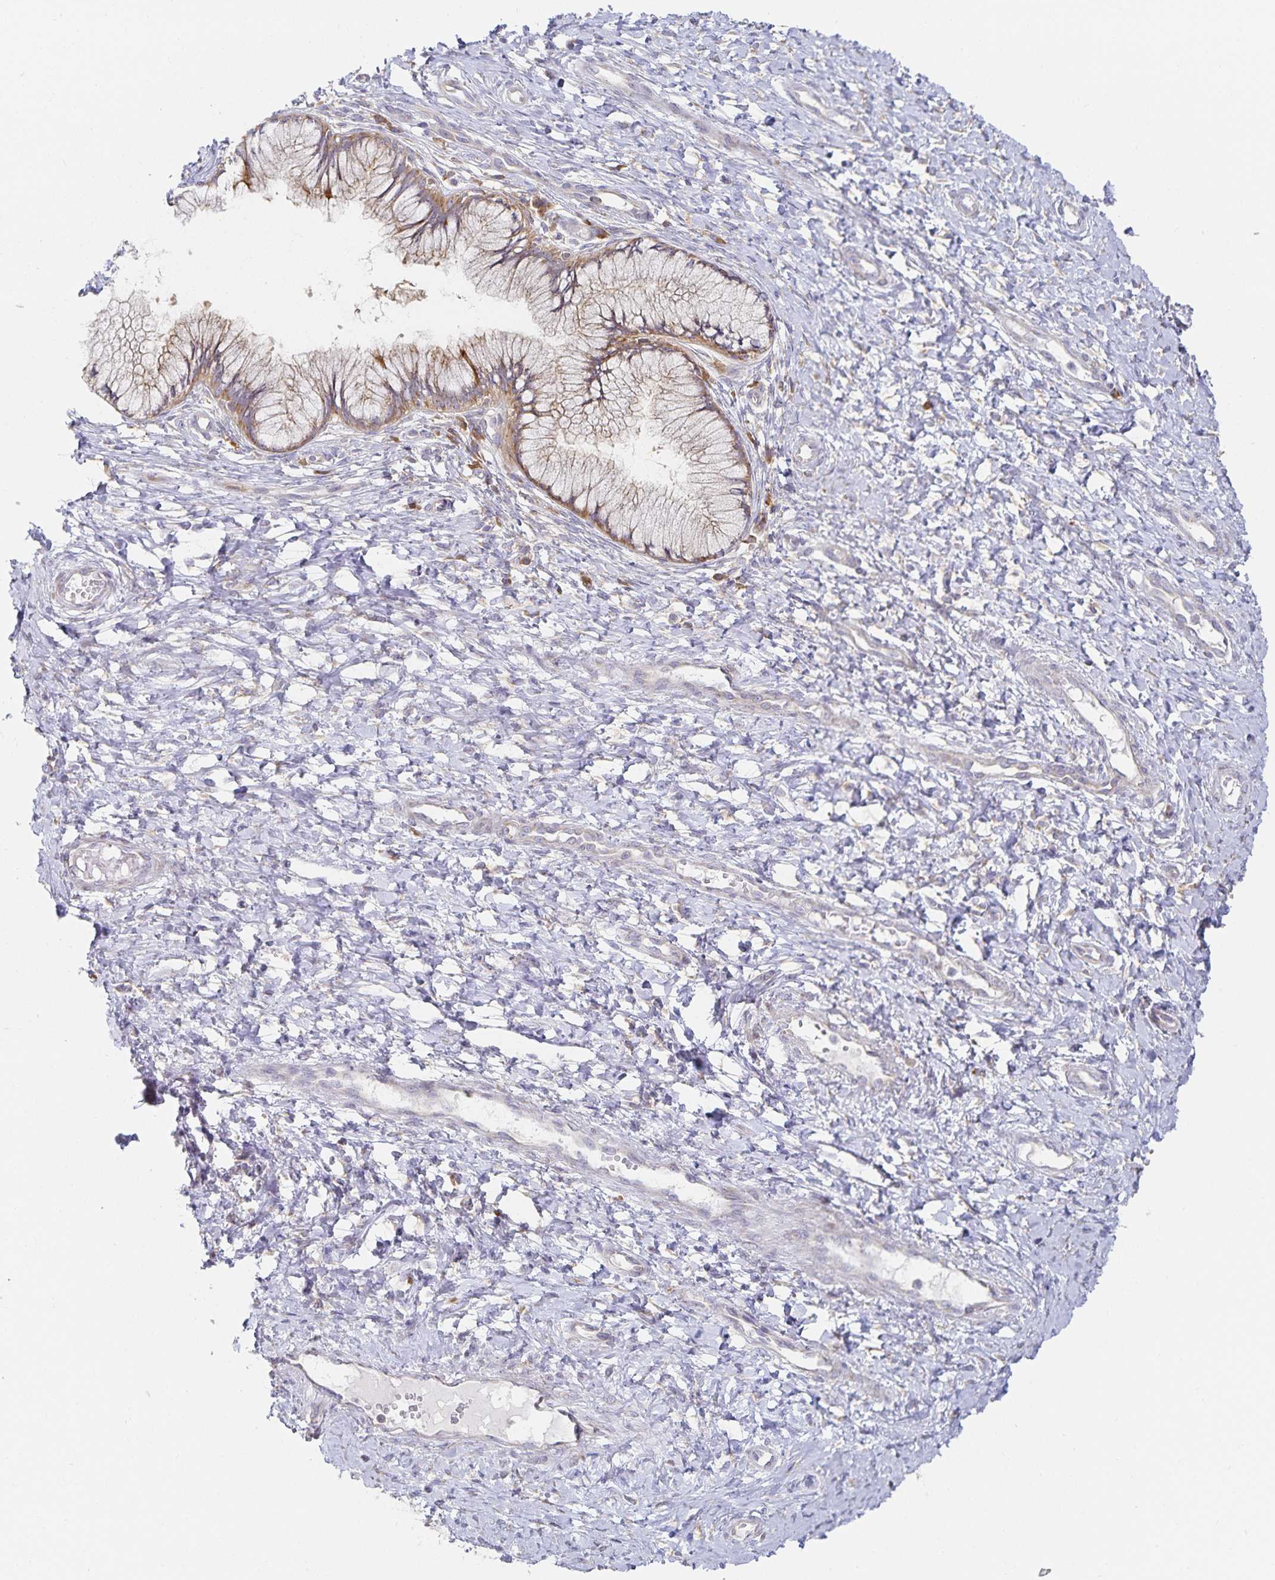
{"staining": {"intensity": "weak", "quantity": ">75%", "location": "cytoplasmic/membranous"}, "tissue": "cervix", "cell_type": "Glandular cells", "image_type": "normal", "snomed": [{"axis": "morphology", "description": "Normal tissue, NOS"}, {"axis": "topography", "description": "Cervix"}], "caption": "Immunohistochemistry of normal cervix shows low levels of weak cytoplasmic/membranous staining in about >75% of glandular cells. (Stains: DAB in brown, nuclei in blue, Microscopy: brightfield microscopy at high magnification).", "gene": "NOMO1", "patient": {"sex": "female", "age": 37}}